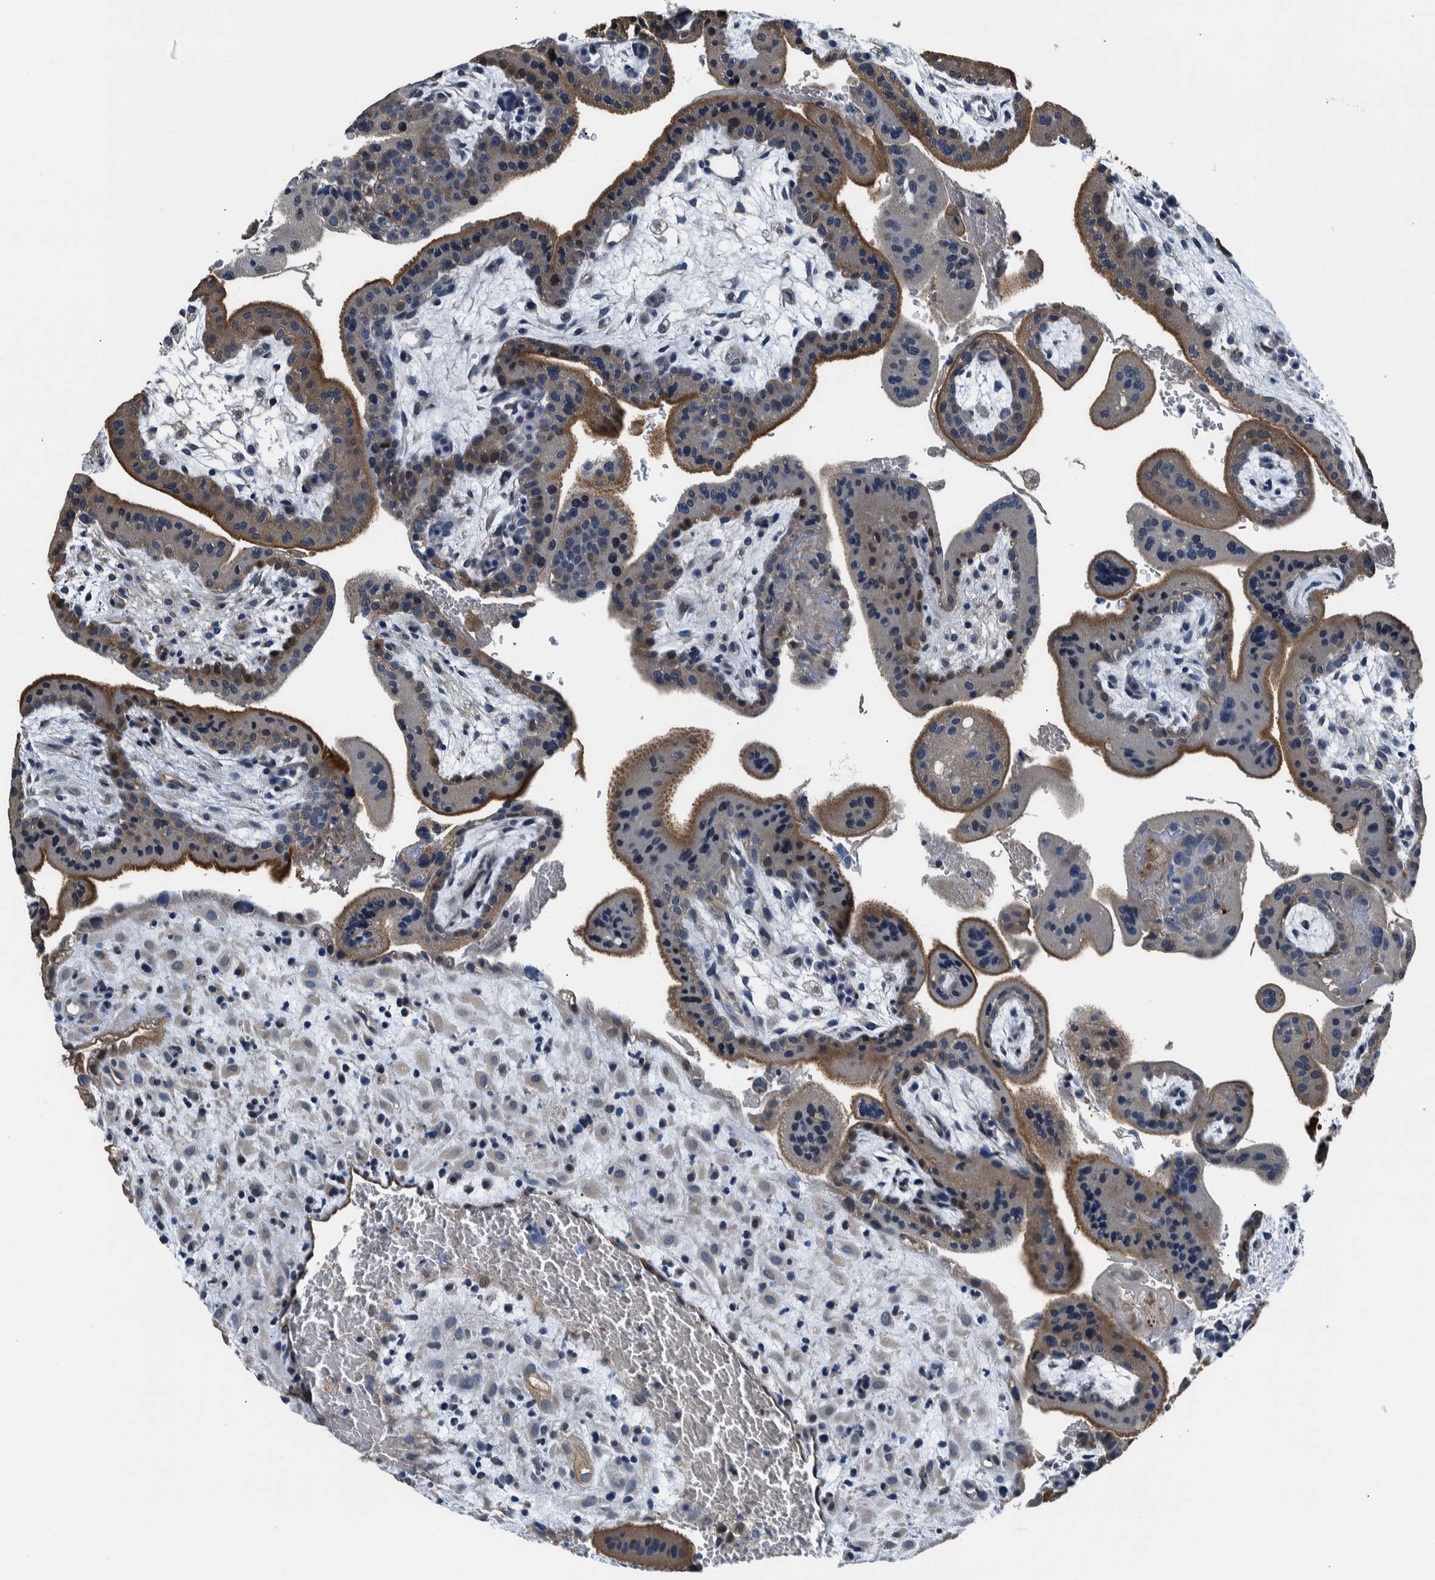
{"staining": {"intensity": "weak", "quantity": "25%-75%", "location": "cytoplasmic/membranous"}, "tissue": "placenta", "cell_type": "Decidual cells", "image_type": "normal", "snomed": [{"axis": "morphology", "description": "Normal tissue, NOS"}, {"axis": "topography", "description": "Placenta"}], "caption": "High-magnification brightfield microscopy of unremarkable placenta stained with DAB (3,3'-diaminobenzidine) (brown) and counterstained with hematoxylin (blue). decidual cells exhibit weak cytoplasmic/membranous staining is appreciated in about25%-75% of cells.", "gene": "NIBAN2", "patient": {"sex": "female", "age": 35}}